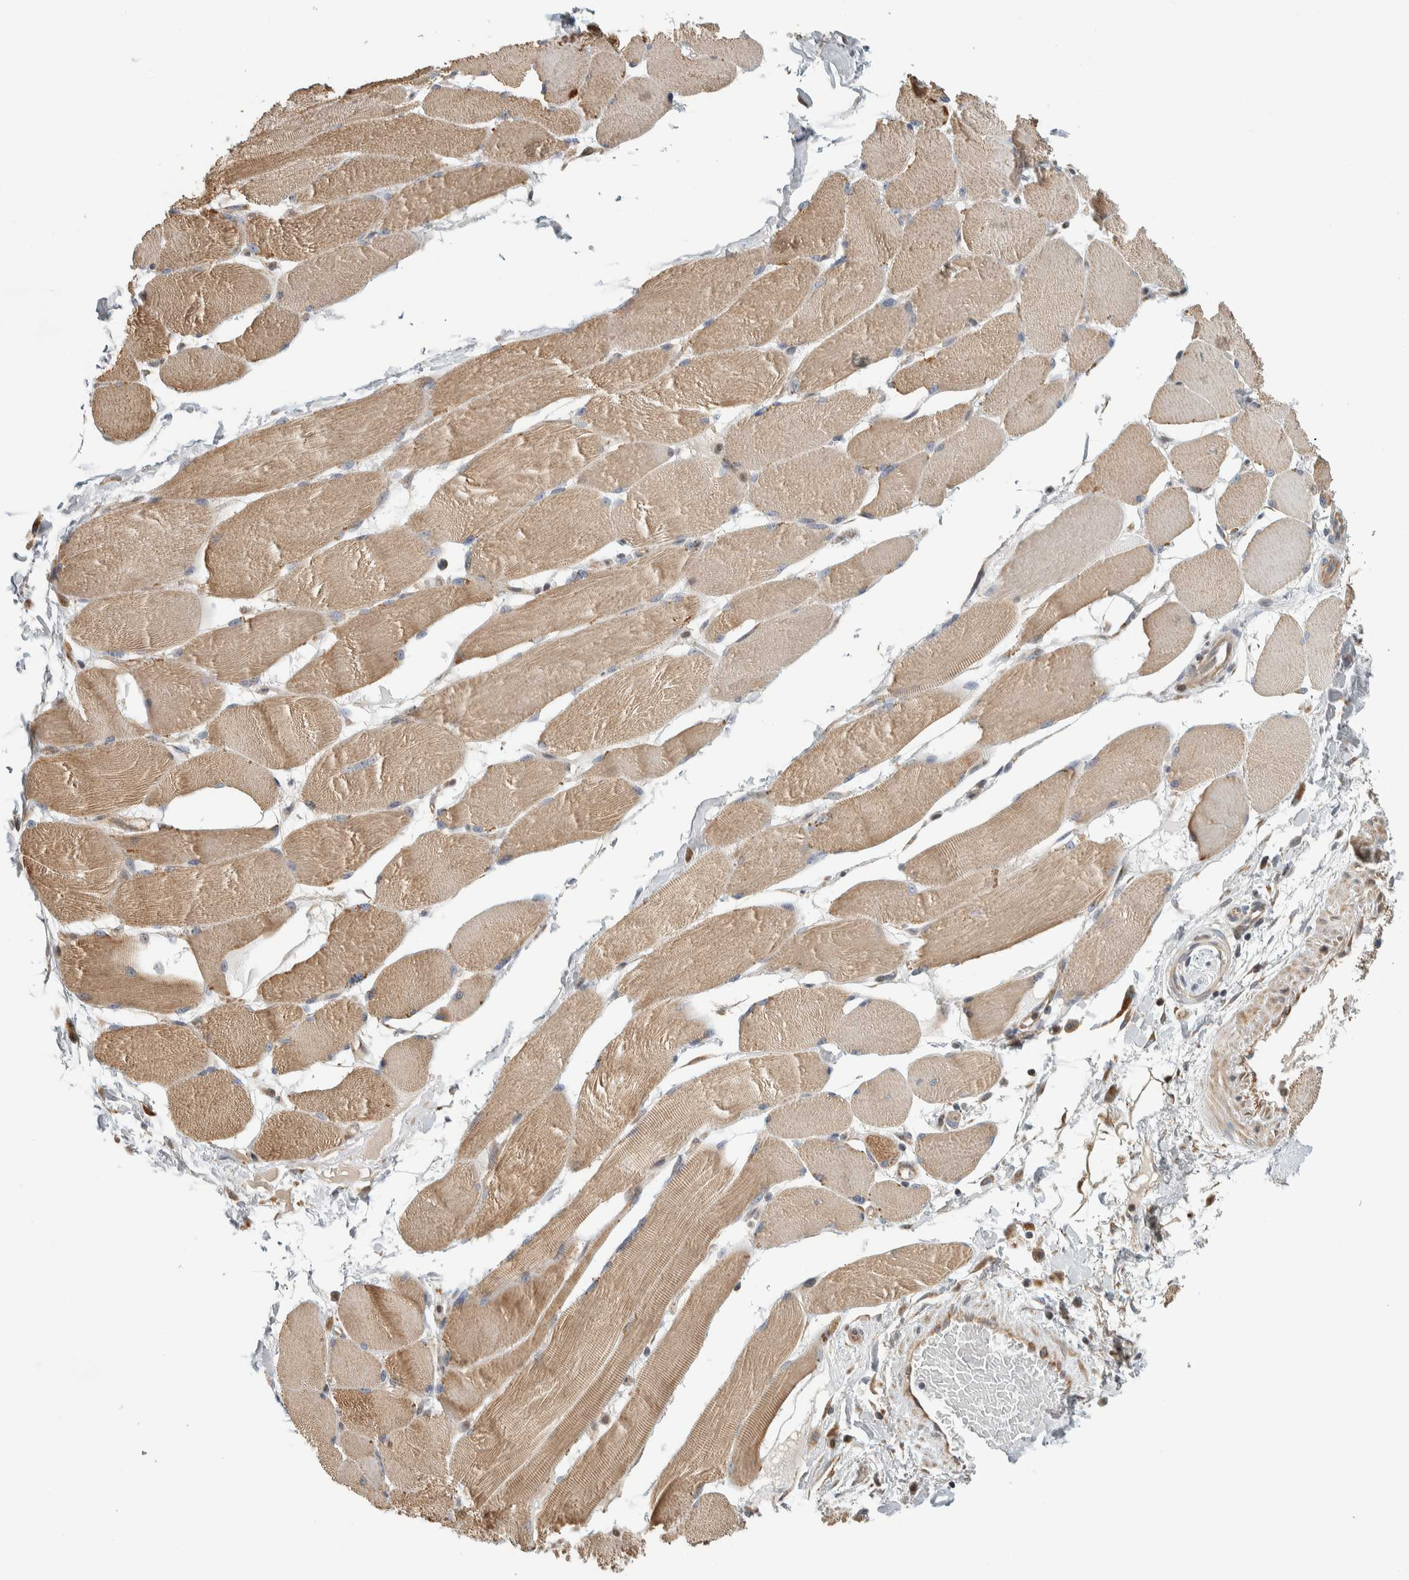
{"staining": {"intensity": "moderate", "quantity": ">75%", "location": "cytoplasmic/membranous"}, "tissue": "skeletal muscle", "cell_type": "Myocytes", "image_type": "normal", "snomed": [{"axis": "morphology", "description": "Normal tissue, NOS"}, {"axis": "topography", "description": "Skin"}, {"axis": "topography", "description": "Skeletal muscle"}], "caption": "DAB immunohistochemical staining of normal skeletal muscle shows moderate cytoplasmic/membranous protein expression in approximately >75% of myocytes.", "gene": "AFP", "patient": {"sex": "male", "age": 83}}